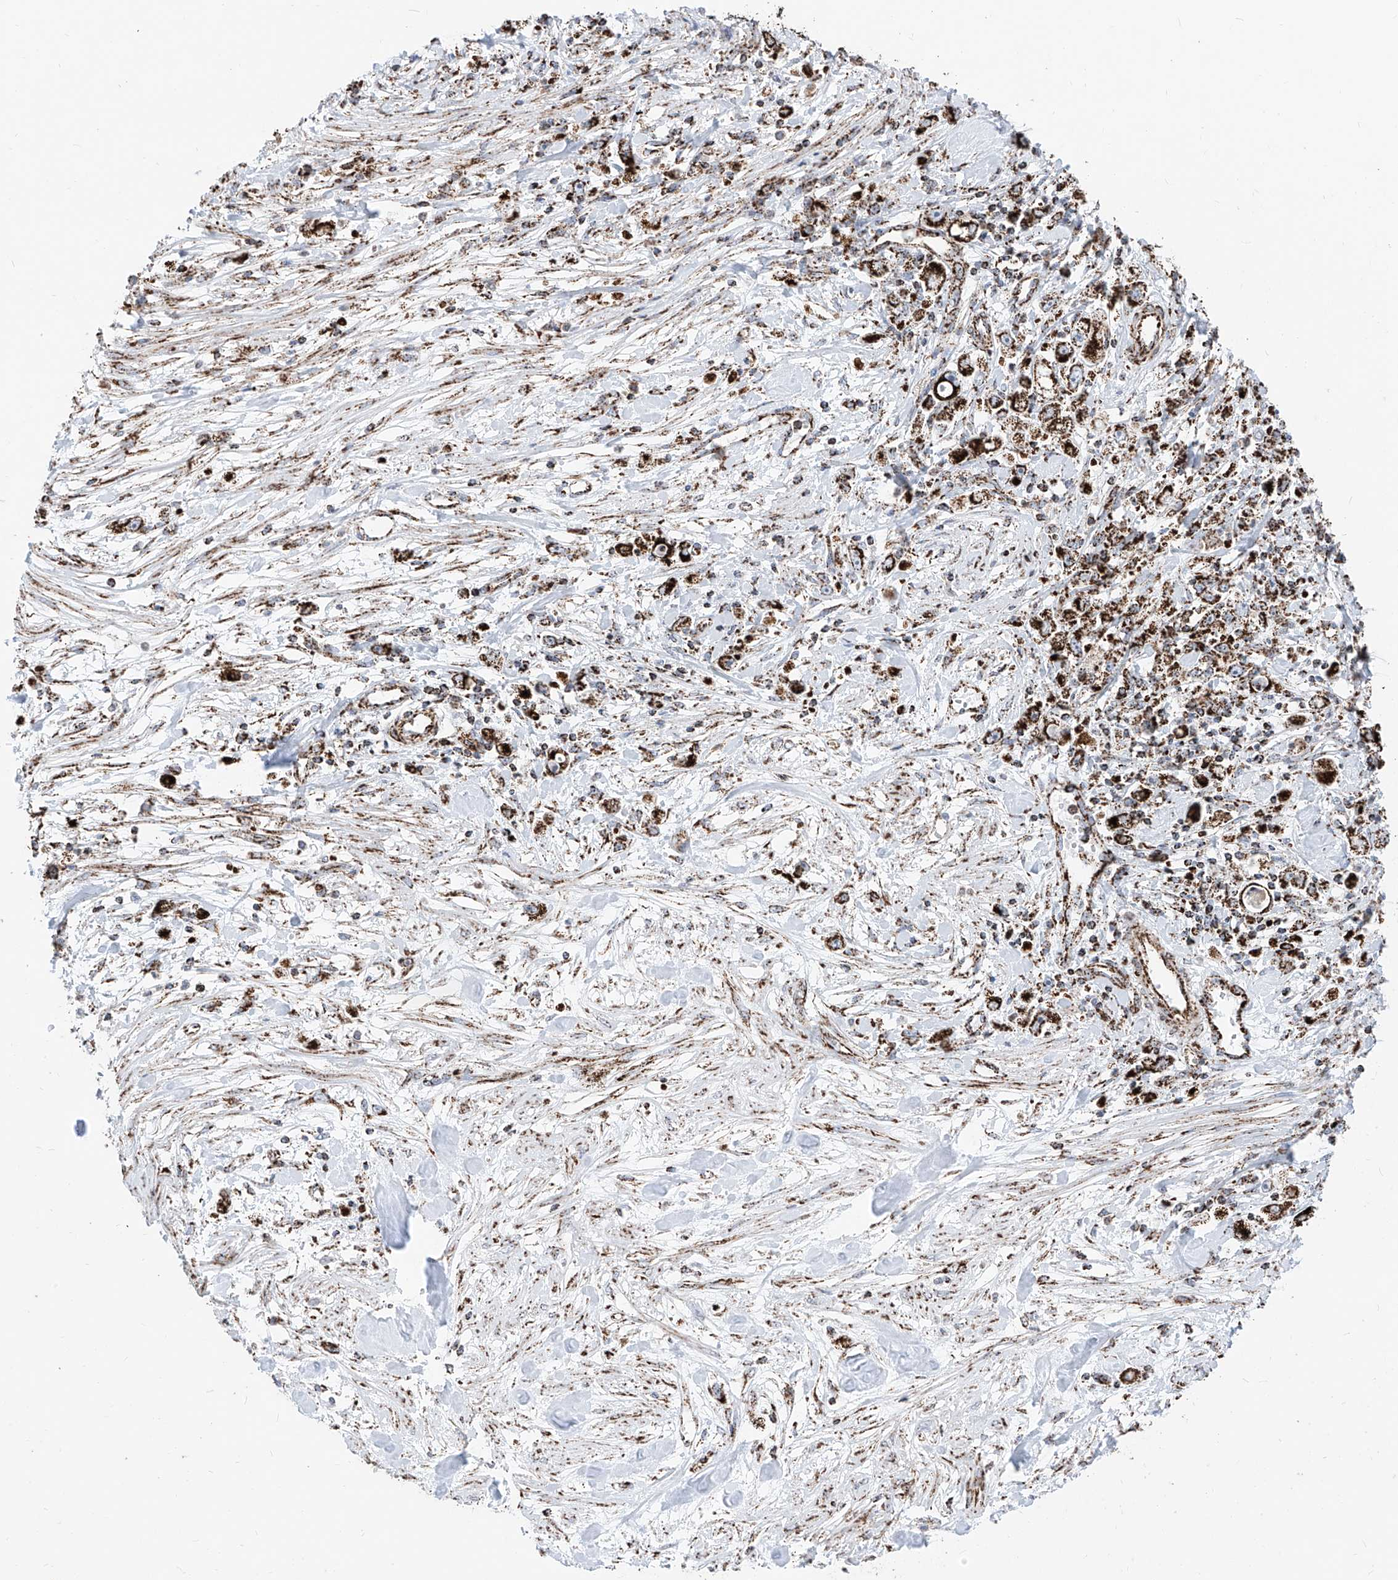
{"staining": {"intensity": "strong", "quantity": ">75%", "location": "cytoplasmic/membranous"}, "tissue": "stomach cancer", "cell_type": "Tumor cells", "image_type": "cancer", "snomed": [{"axis": "morphology", "description": "Adenocarcinoma, NOS"}, {"axis": "topography", "description": "Stomach"}], "caption": "Immunohistochemistry (IHC) photomicrograph of neoplastic tissue: stomach cancer (adenocarcinoma) stained using immunohistochemistry shows high levels of strong protein expression localized specifically in the cytoplasmic/membranous of tumor cells, appearing as a cytoplasmic/membranous brown color.", "gene": "COX5B", "patient": {"sex": "female", "age": 59}}